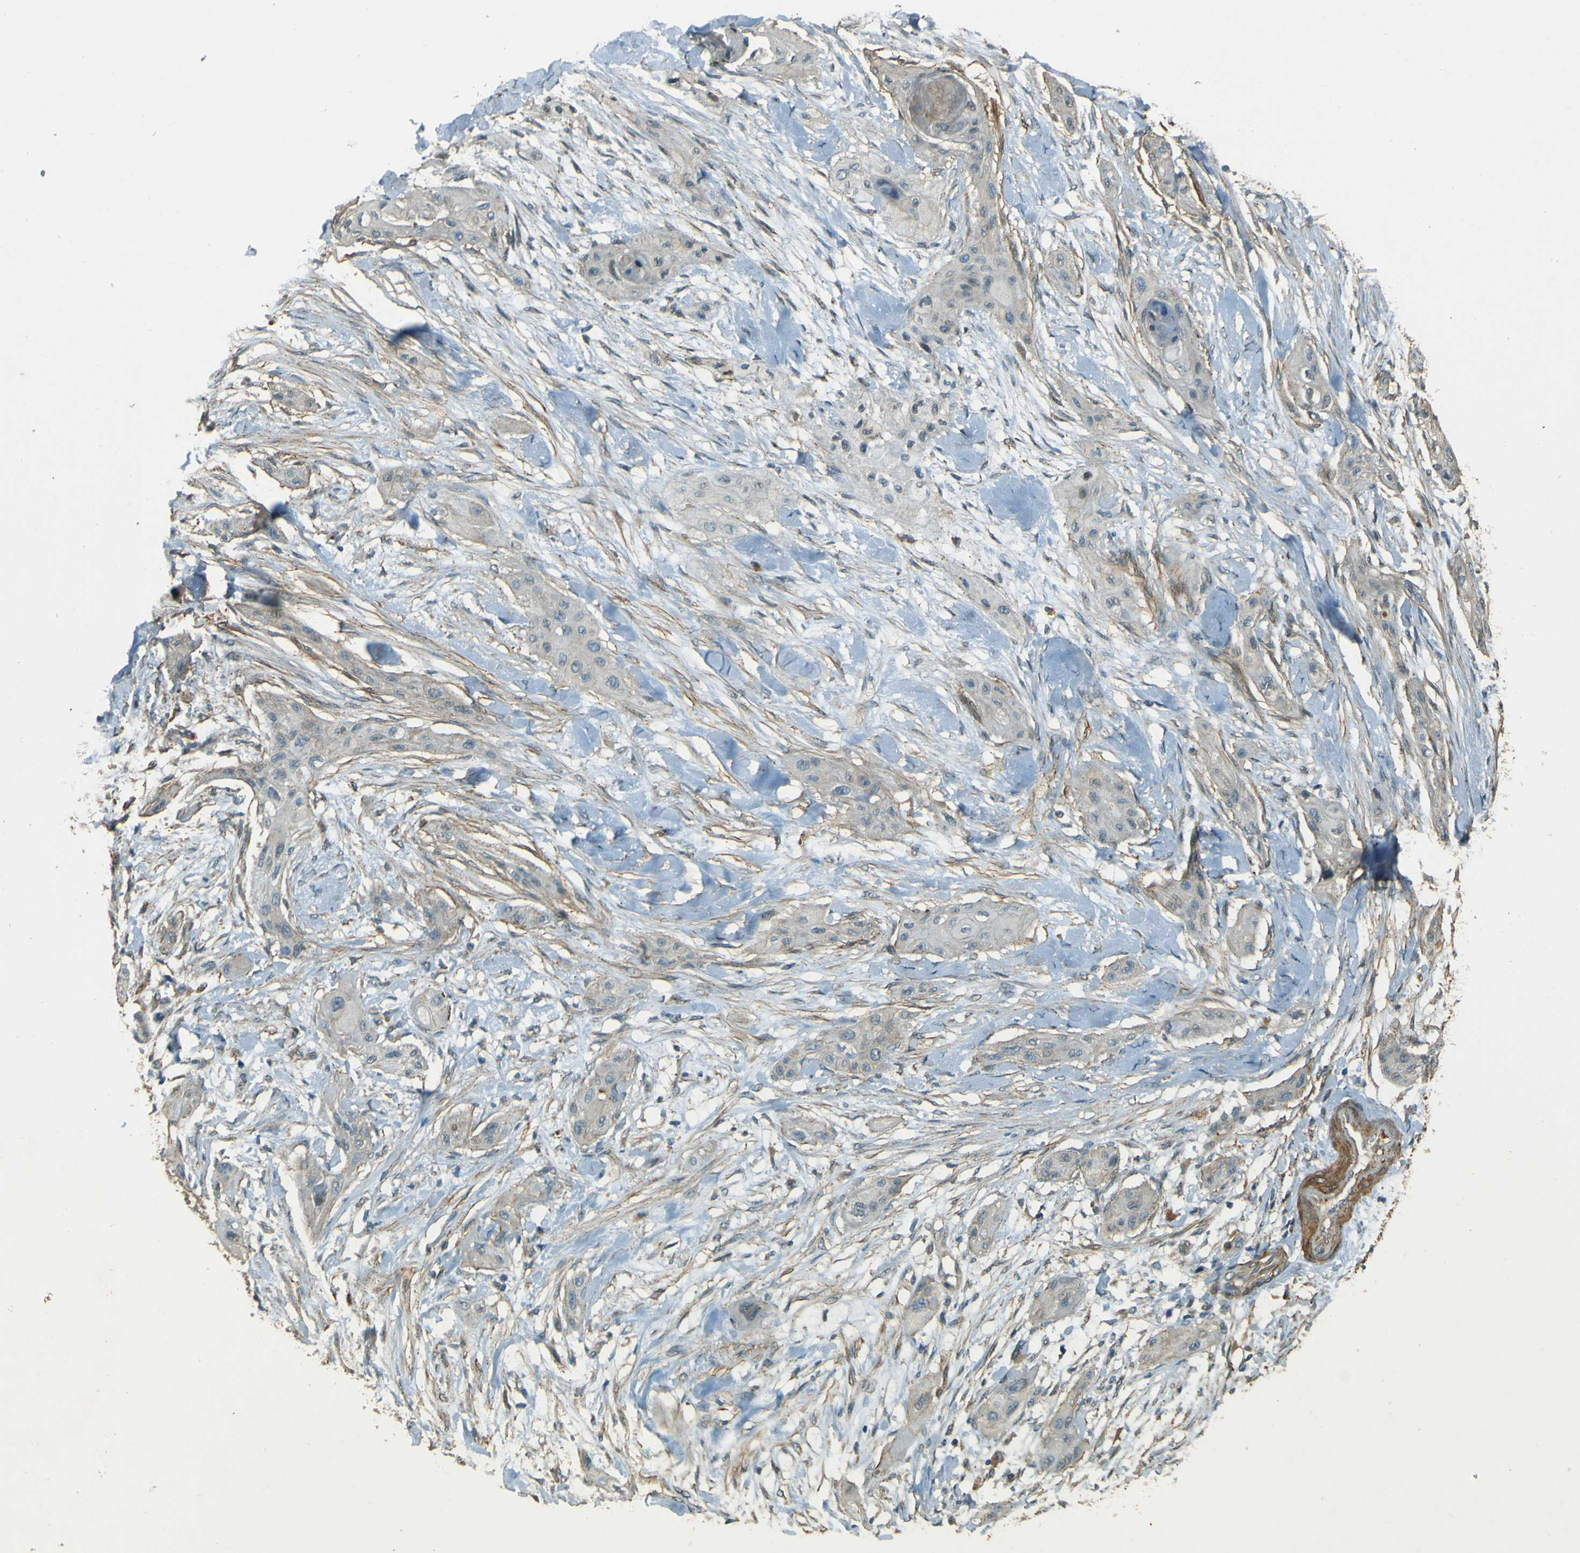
{"staining": {"intensity": "negative", "quantity": "none", "location": "none"}, "tissue": "lung cancer", "cell_type": "Tumor cells", "image_type": "cancer", "snomed": [{"axis": "morphology", "description": "Squamous cell carcinoma, NOS"}, {"axis": "topography", "description": "Lung"}], "caption": "A photomicrograph of lung squamous cell carcinoma stained for a protein demonstrates no brown staining in tumor cells.", "gene": "NEXN", "patient": {"sex": "female", "age": 47}}